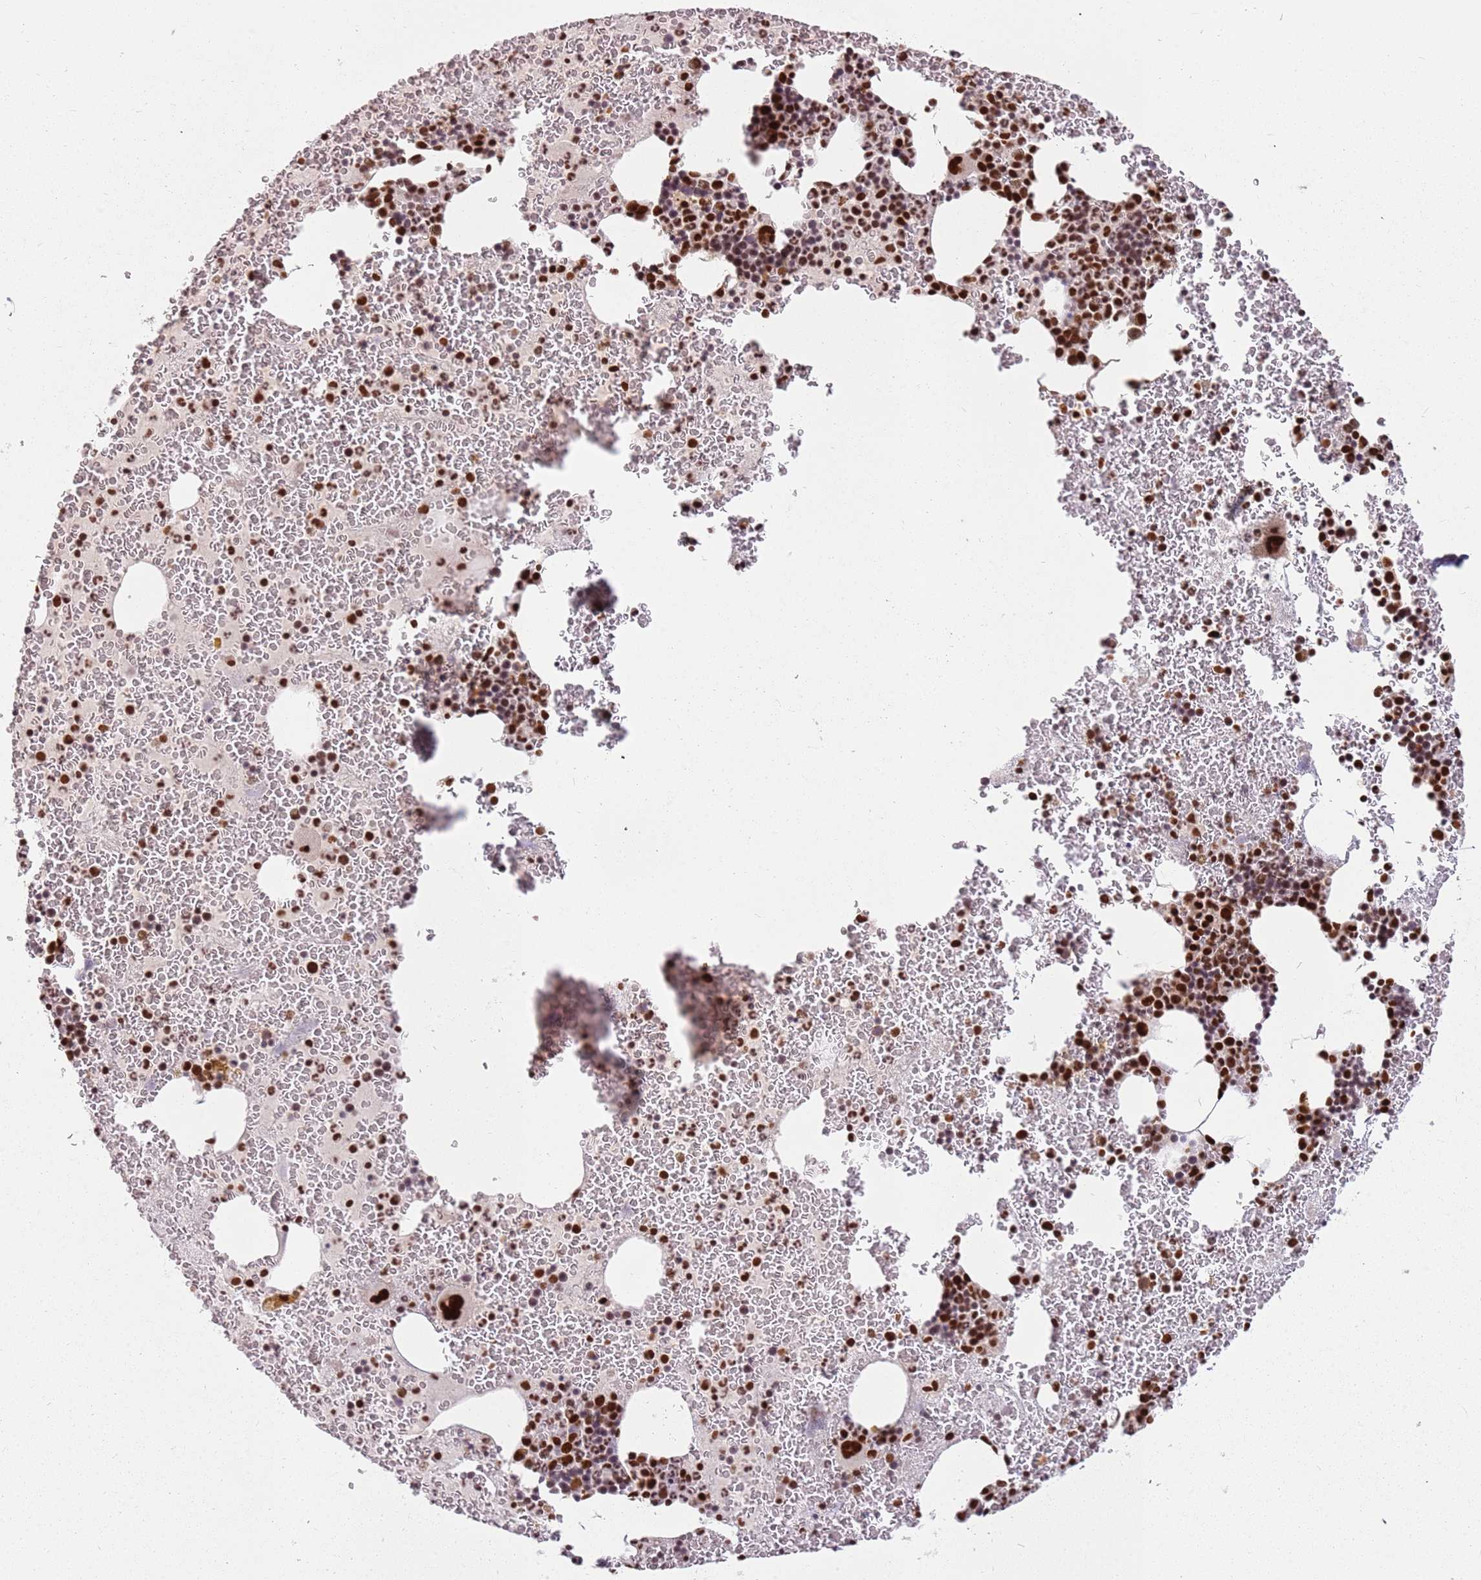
{"staining": {"intensity": "strong", "quantity": ">75%", "location": "nuclear"}, "tissue": "bone marrow", "cell_type": "Hematopoietic cells", "image_type": "normal", "snomed": [{"axis": "morphology", "description": "Normal tissue, NOS"}, {"axis": "topography", "description": "Bone marrow"}], "caption": "Immunohistochemical staining of unremarkable human bone marrow shows high levels of strong nuclear expression in about >75% of hematopoietic cells. (DAB IHC, brown staining for protein, blue staining for nuclei).", "gene": "TENT4A", "patient": {"sex": "male", "age": 26}}